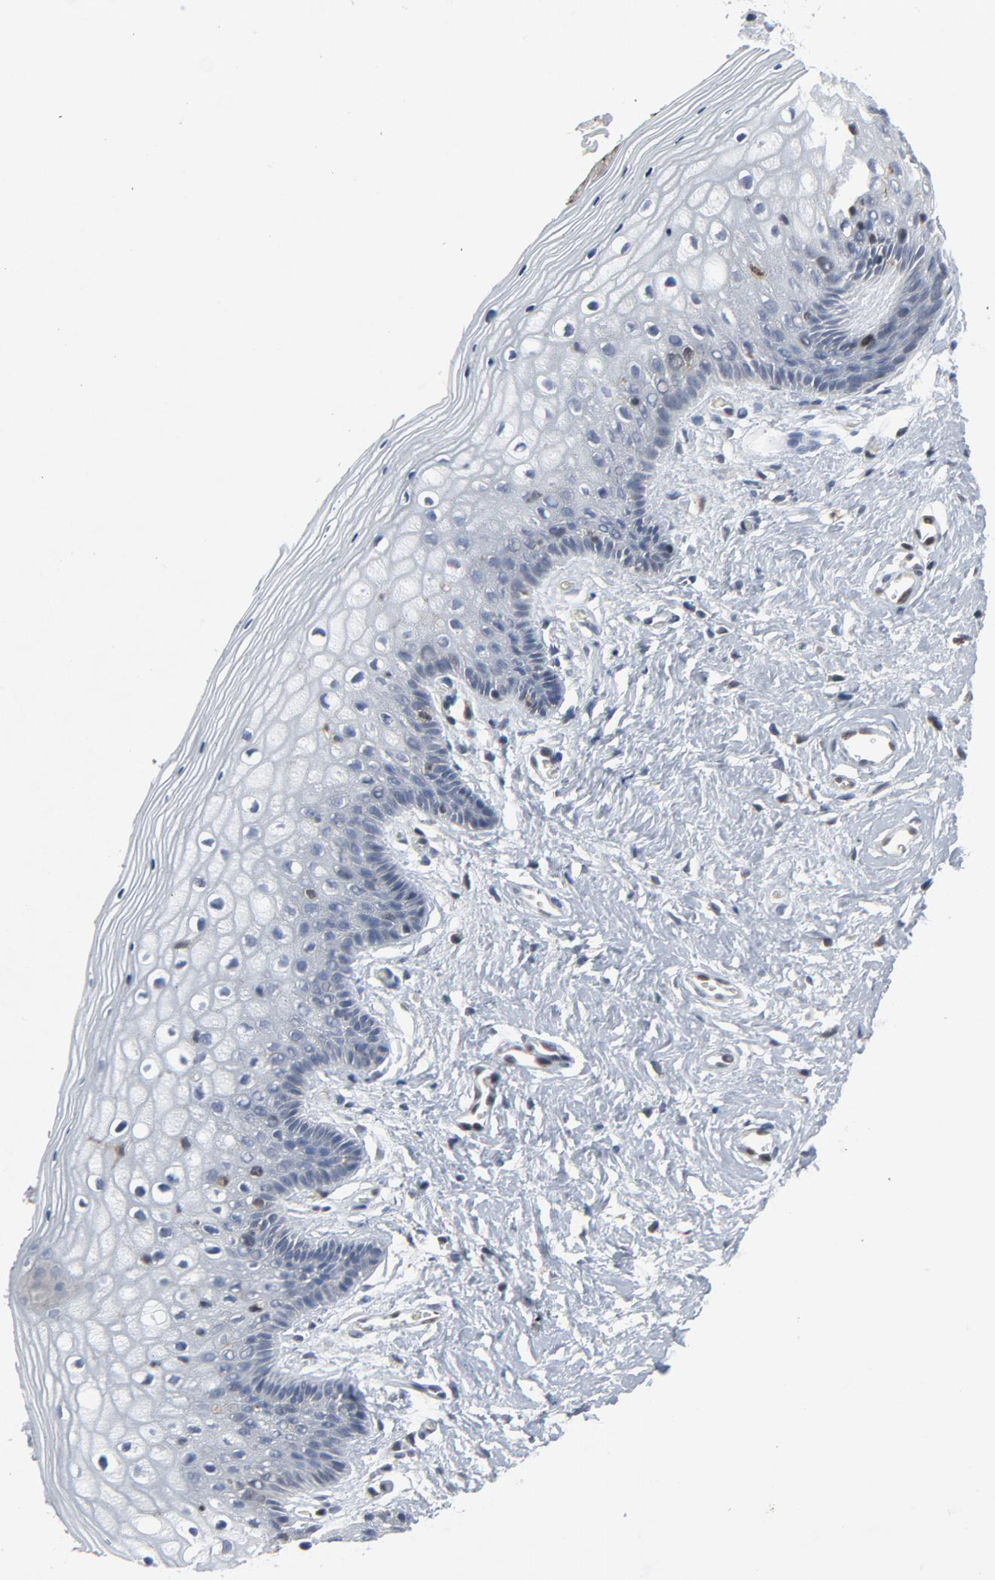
{"staining": {"intensity": "negative", "quantity": "none", "location": "none"}, "tissue": "vagina", "cell_type": "Squamous epithelial cells", "image_type": "normal", "snomed": [{"axis": "morphology", "description": "Normal tissue, NOS"}, {"axis": "topography", "description": "Vagina"}], "caption": "Squamous epithelial cells show no significant expression in benign vagina.", "gene": "STAT5A", "patient": {"sex": "female", "age": 46}}